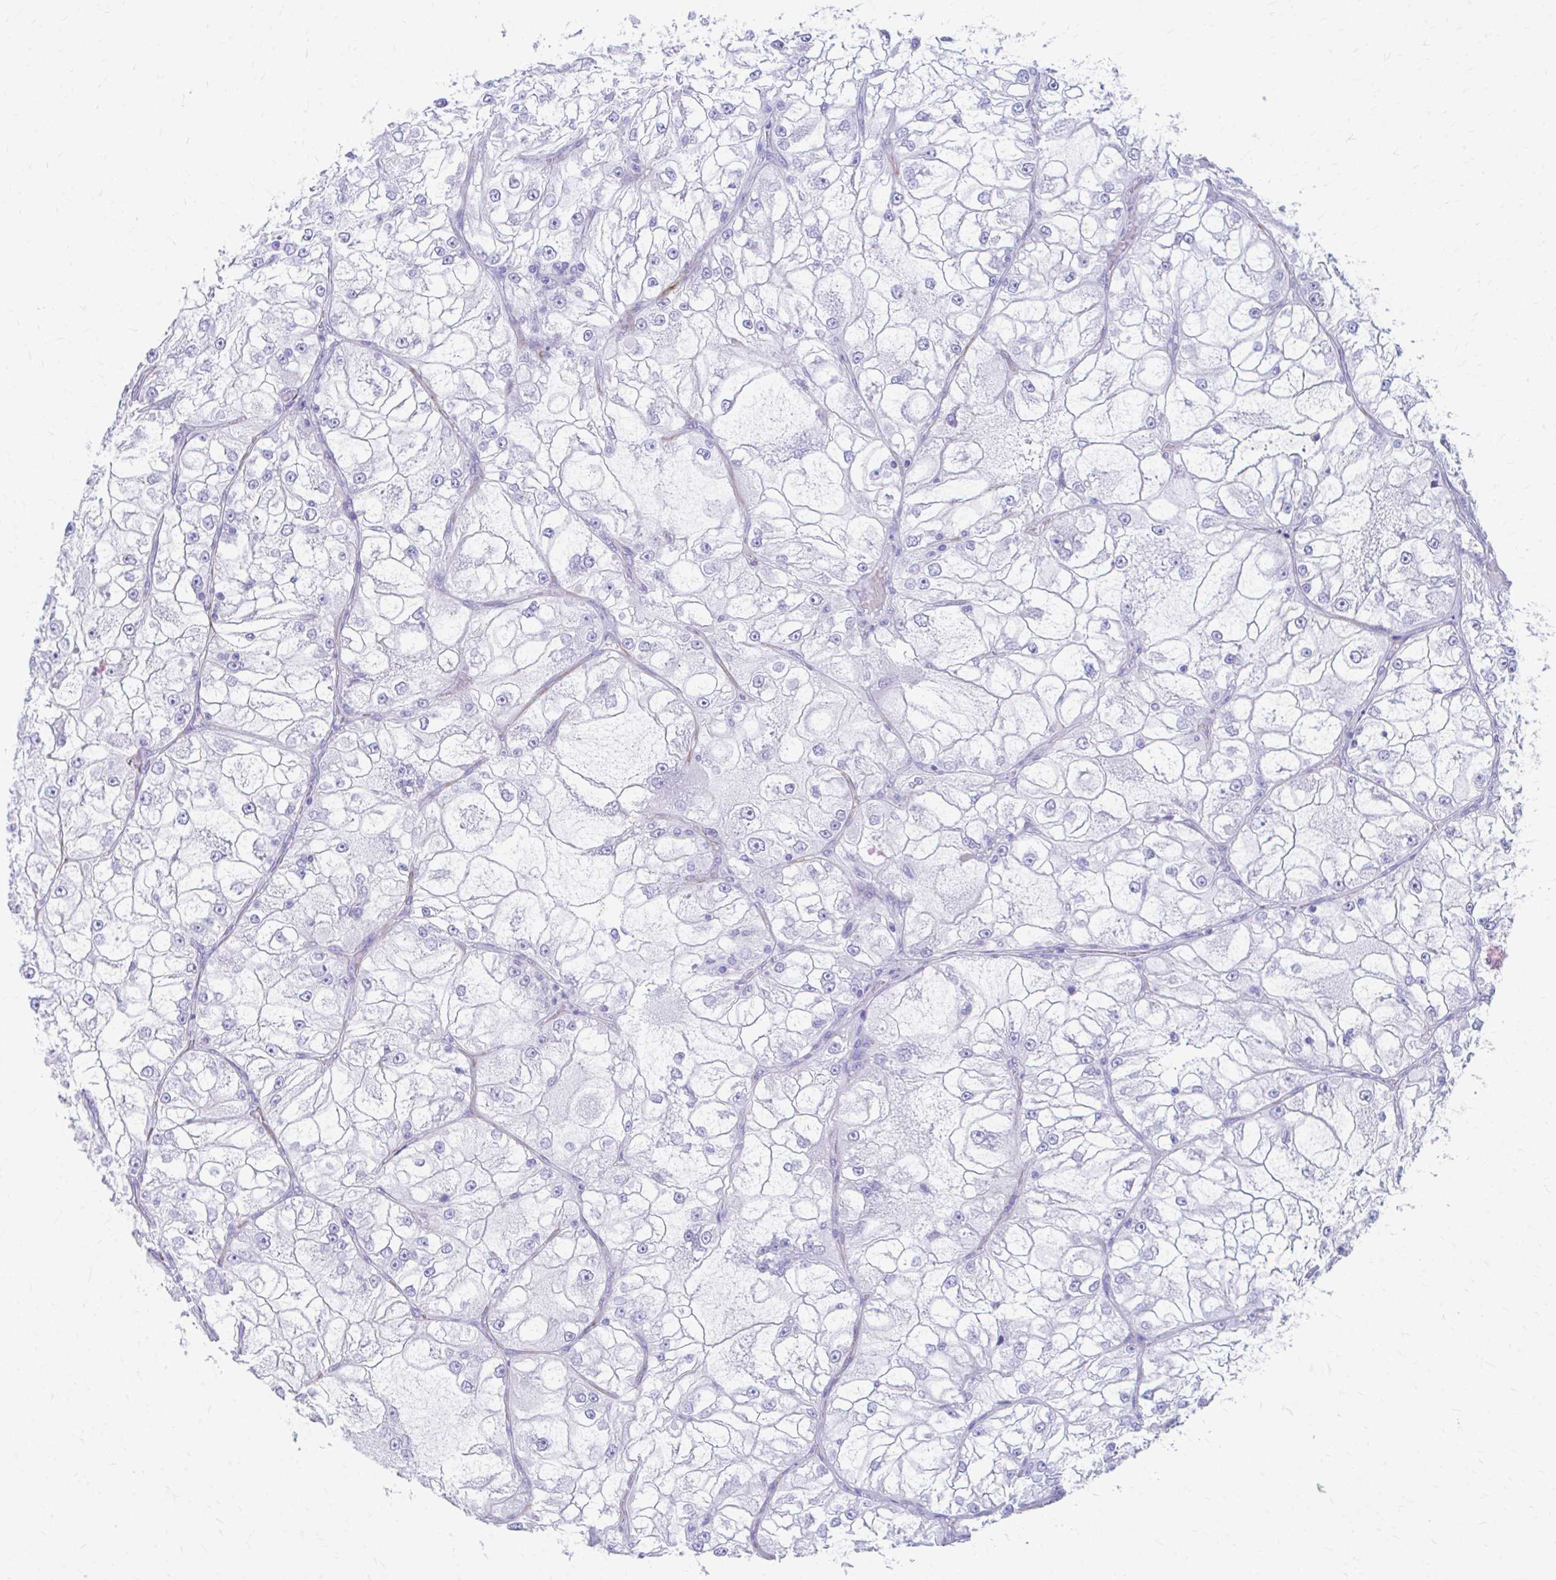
{"staining": {"intensity": "negative", "quantity": "none", "location": "none"}, "tissue": "renal cancer", "cell_type": "Tumor cells", "image_type": "cancer", "snomed": [{"axis": "morphology", "description": "Adenocarcinoma, NOS"}, {"axis": "topography", "description": "Kidney"}], "caption": "Human renal adenocarcinoma stained for a protein using immunohistochemistry exhibits no staining in tumor cells.", "gene": "KRIT1", "patient": {"sex": "female", "age": 72}}